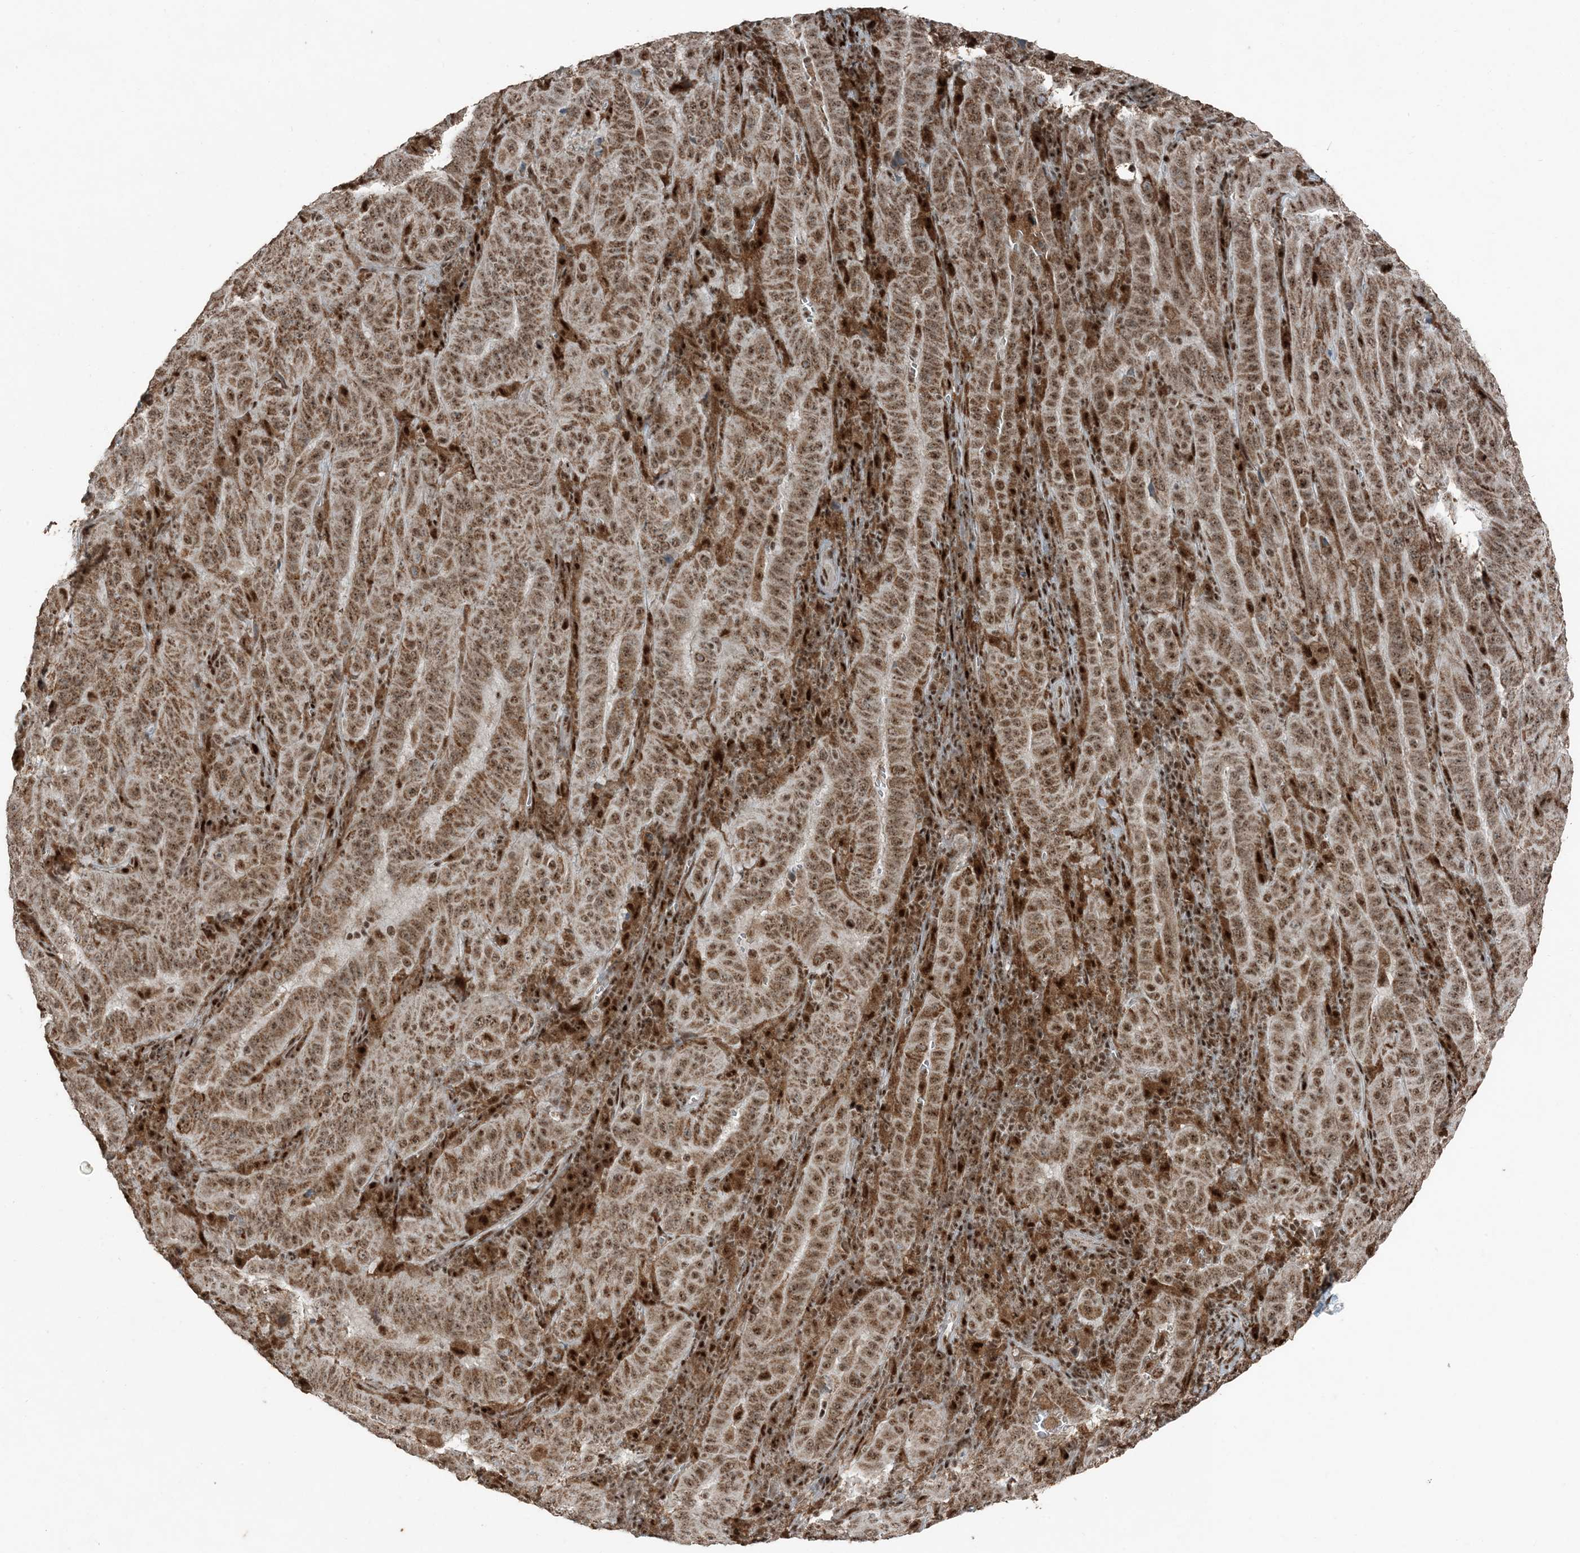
{"staining": {"intensity": "moderate", "quantity": ">75%", "location": "cytoplasmic/membranous,nuclear"}, "tissue": "pancreatic cancer", "cell_type": "Tumor cells", "image_type": "cancer", "snomed": [{"axis": "morphology", "description": "Adenocarcinoma, NOS"}, {"axis": "topography", "description": "Pancreas"}], "caption": "Immunohistochemical staining of human pancreatic cancer (adenocarcinoma) reveals moderate cytoplasmic/membranous and nuclear protein positivity in approximately >75% of tumor cells.", "gene": "TADA2B", "patient": {"sex": "male", "age": 63}}